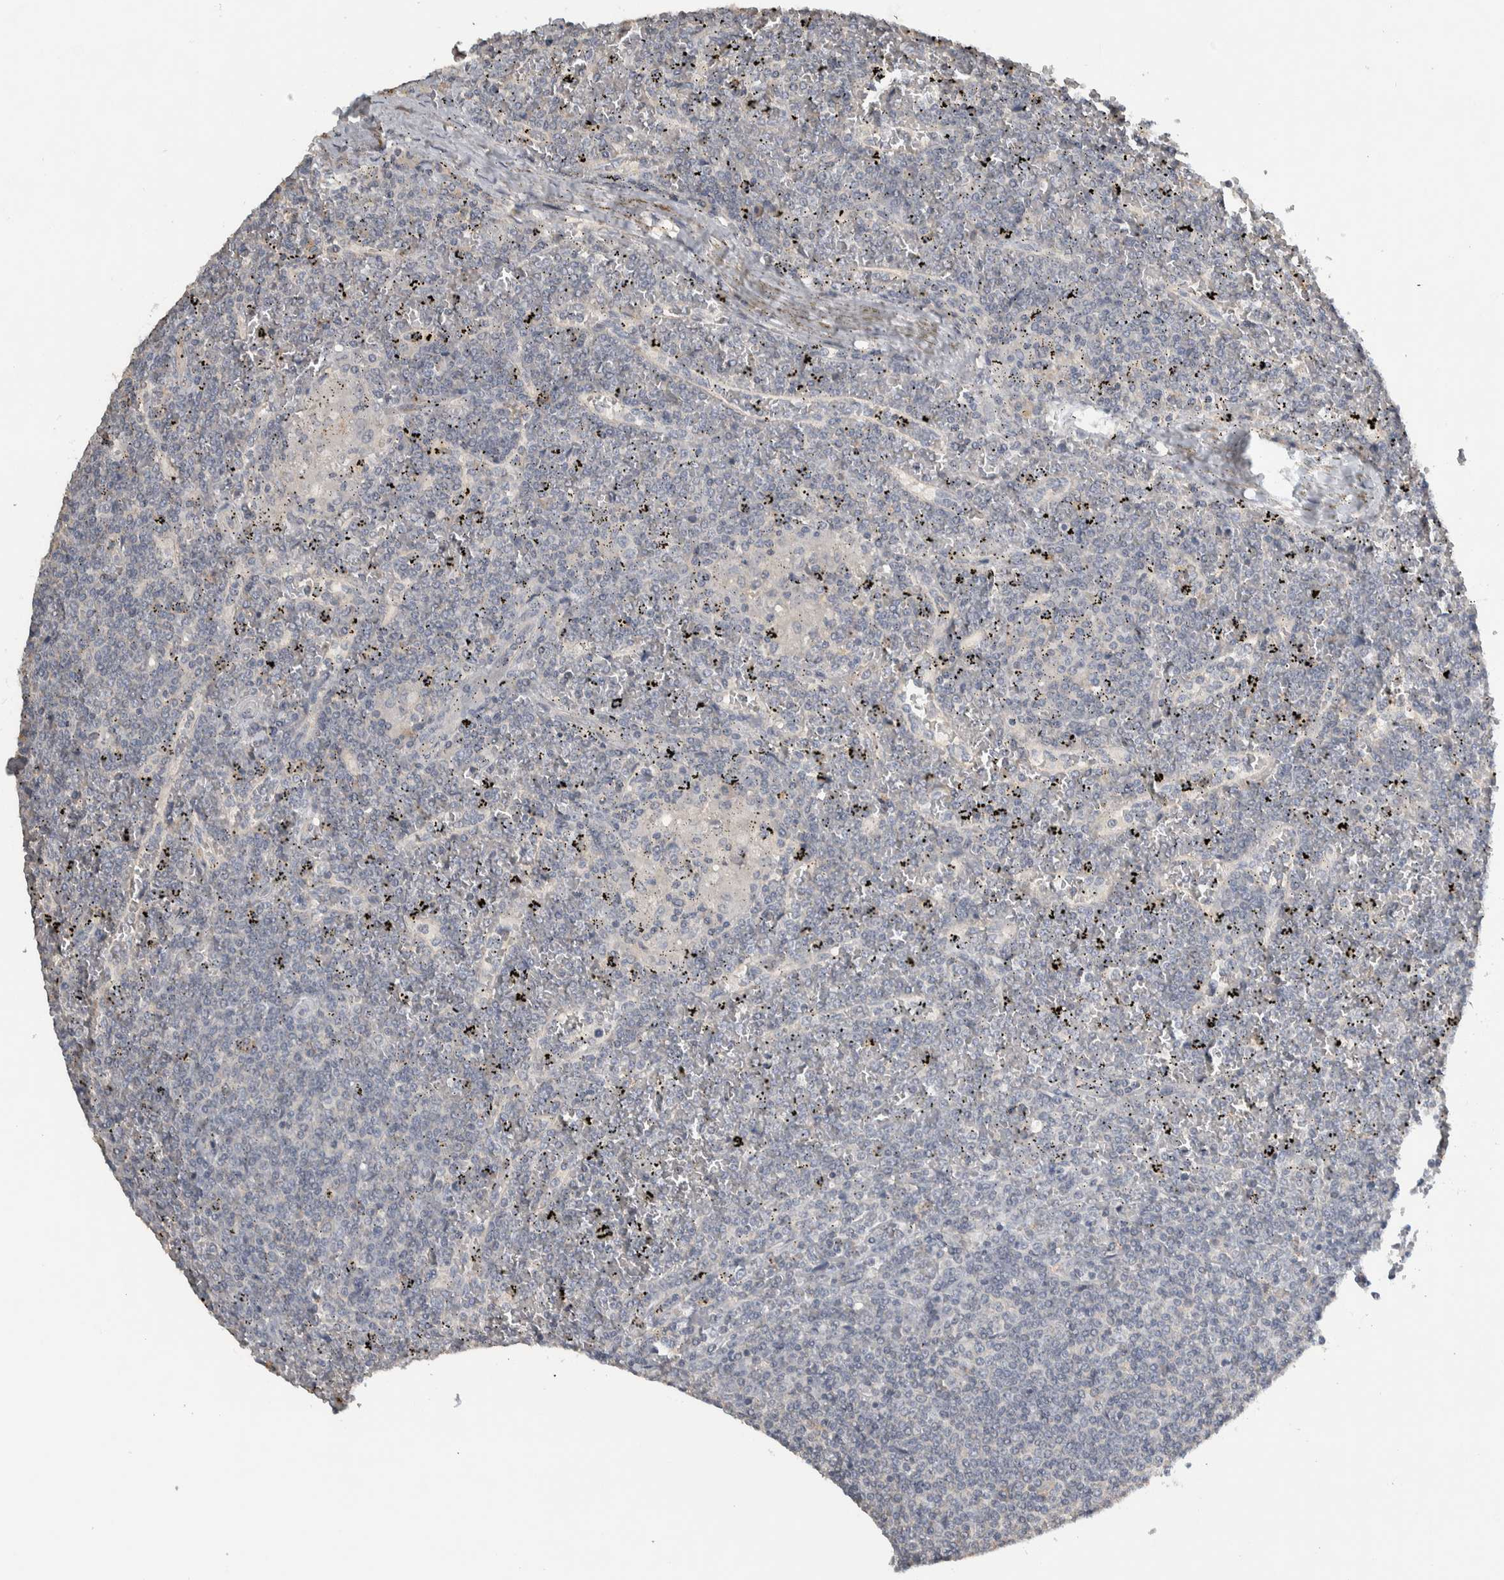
{"staining": {"intensity": "negative", "quantity": "none", "location": "none"}, "tissue": "lymphoma", "cell_type": "Tumor cells", "image_type": "cancer", "snomed": [{"axis": "morphology", "description": "Malignant lymphoma, non-Hodgkin's type, Low grade"}, {"axis": "topography", "description": "Spleen"}], "caption": "Protein analysis of lymphoma exhibits no significant staining in tumor cells.", "gene": "EIF3H", "patient": {"sex": "female", "age": 19}}